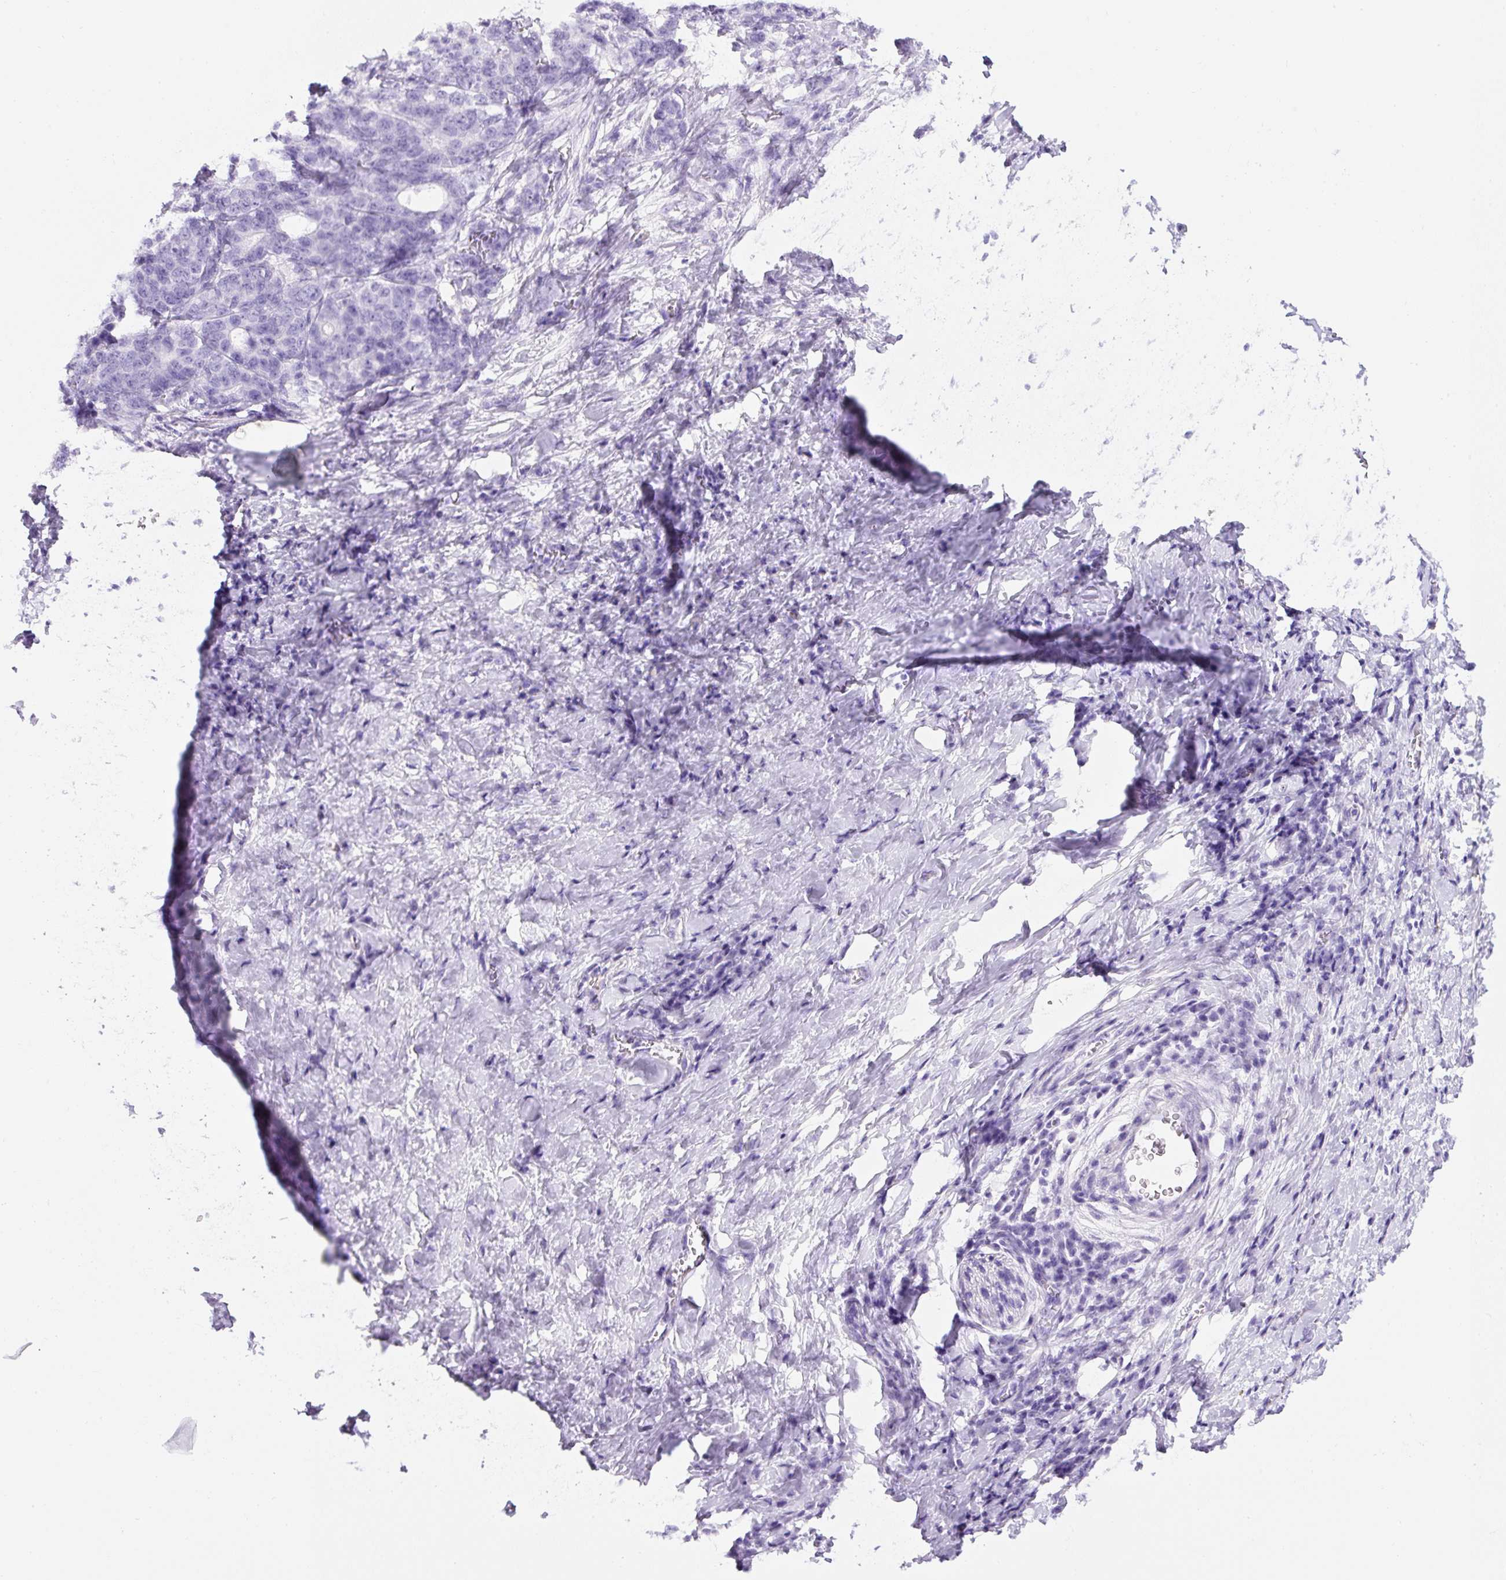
{"staining": {"intensity": "negative", "quantity": "none", "location": "none"}, "tissue": "stomach cancer", "cell_type": "Tumor cells", "image_type": "cancer", "snomed": [{"axis": "morphology", "description": "Normal tissue, NOS"}, {"axis": "morphology", "description": "Adenocarcinoma, NOS"}, {"axis": "topography", "description": "Stomach"}], "caption": "Immunohistochemistry (IHC) of human stomach adenocarcinoma demonstrates no staining in tumor cells.", "gene": "TMEM200B", "patient": {"sex": "female", "age": 64}}